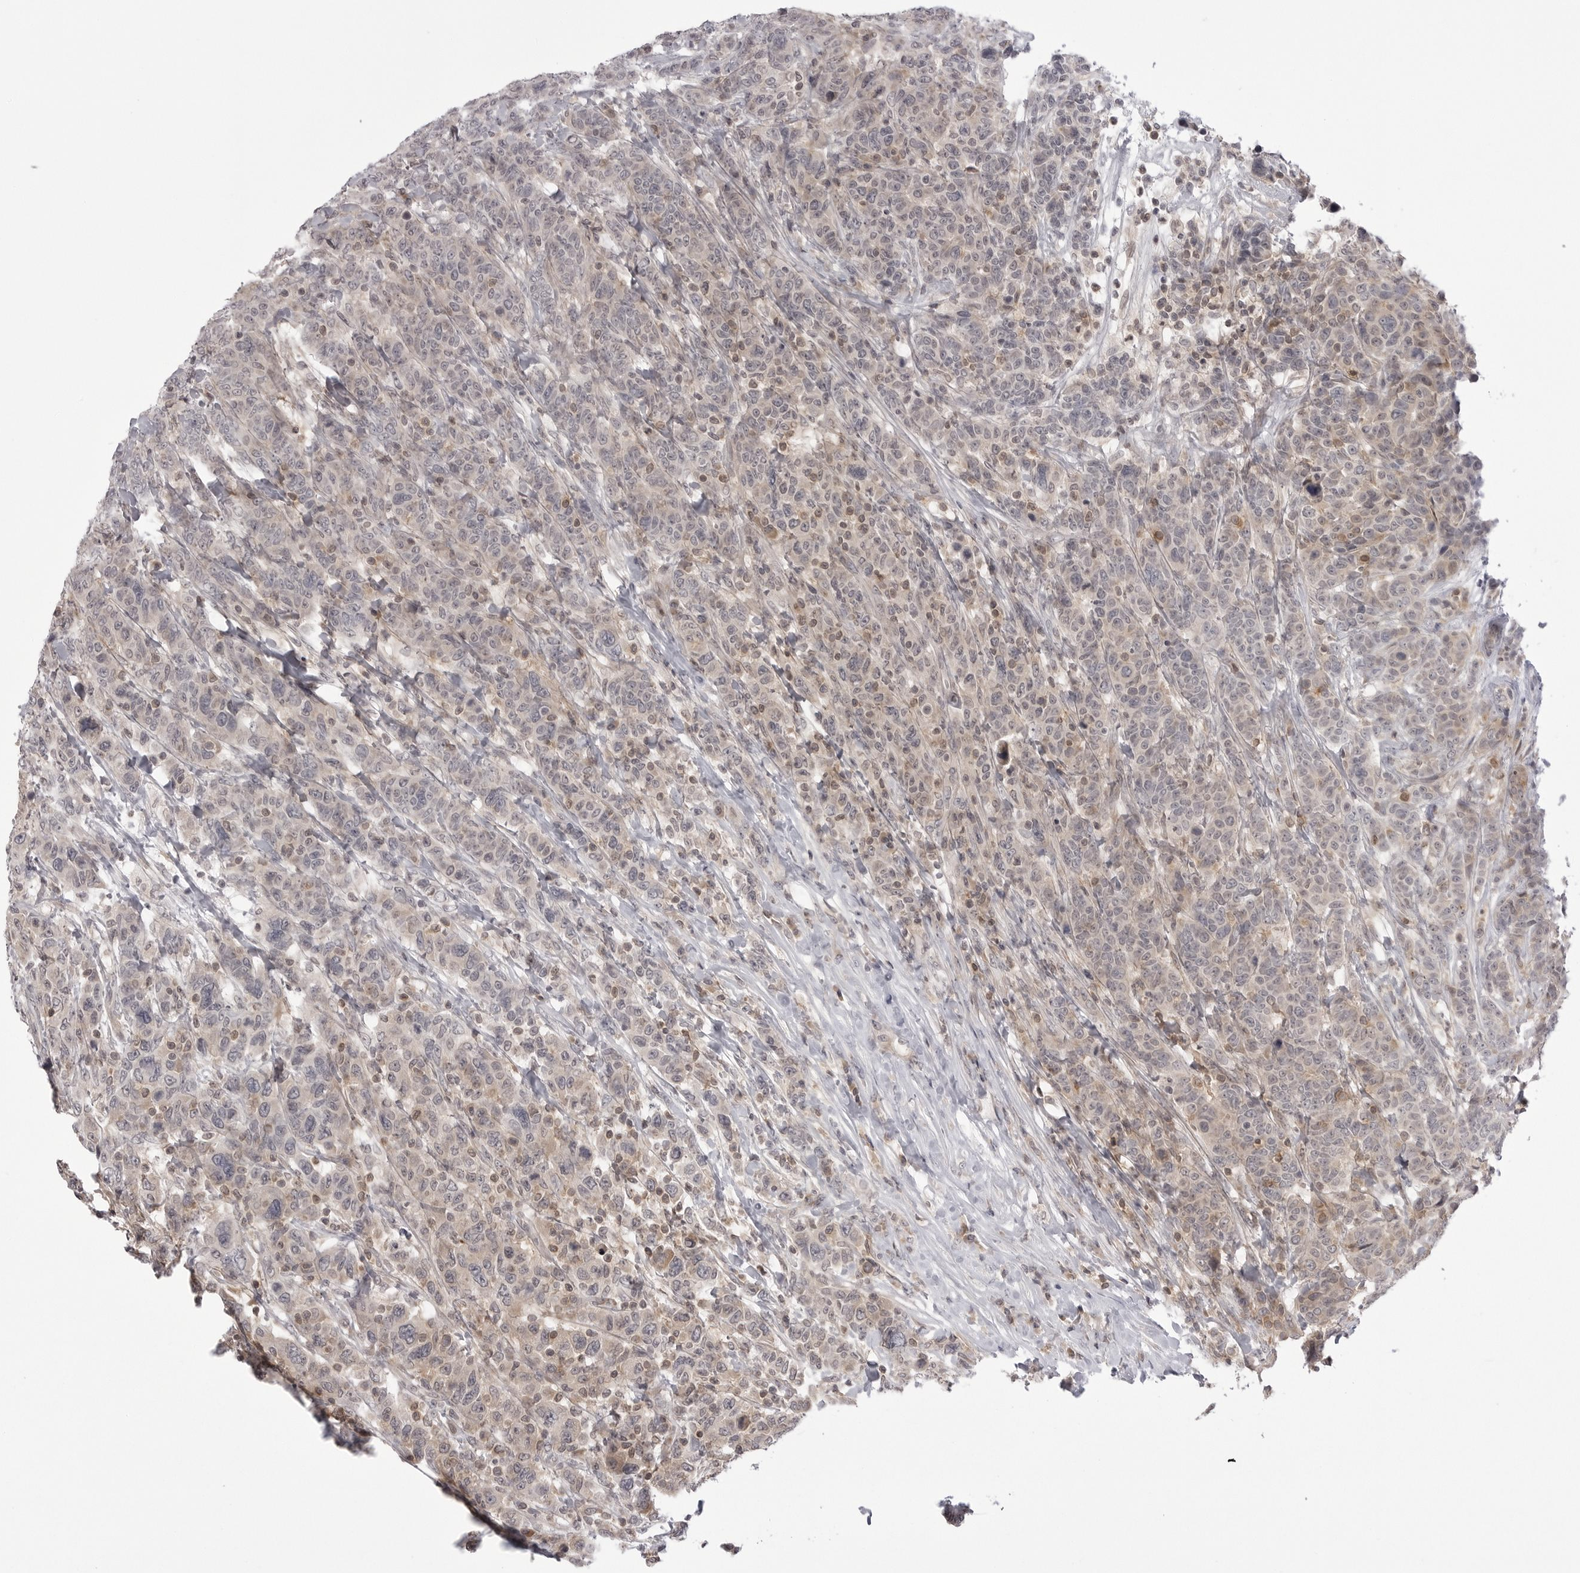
{"staining": {"intensity": "weak", "quantity": "<25%", "location": "nuclear"}, "tissue": "breast cancer", "cell_type": "Tumor cells", "image_type": "cancer", "snomed": [{"axis": "morphology", "description": "Duct carcinoma"}, {"axis": "topography", "description": "Breast"}], "caption": "The immunohistochemistry (IHC) photomicrograph has no significant staining in tumor cells of breast infiltrating ductal carcinoma tissue. Brightfield microscopy of immunohistochemistry (IHC) stained with DAB (brown) and hematoxylin (blue), captured at high magnification.", "gene": "PTK2B", "patient": {"sex": "female", "age": 37}}